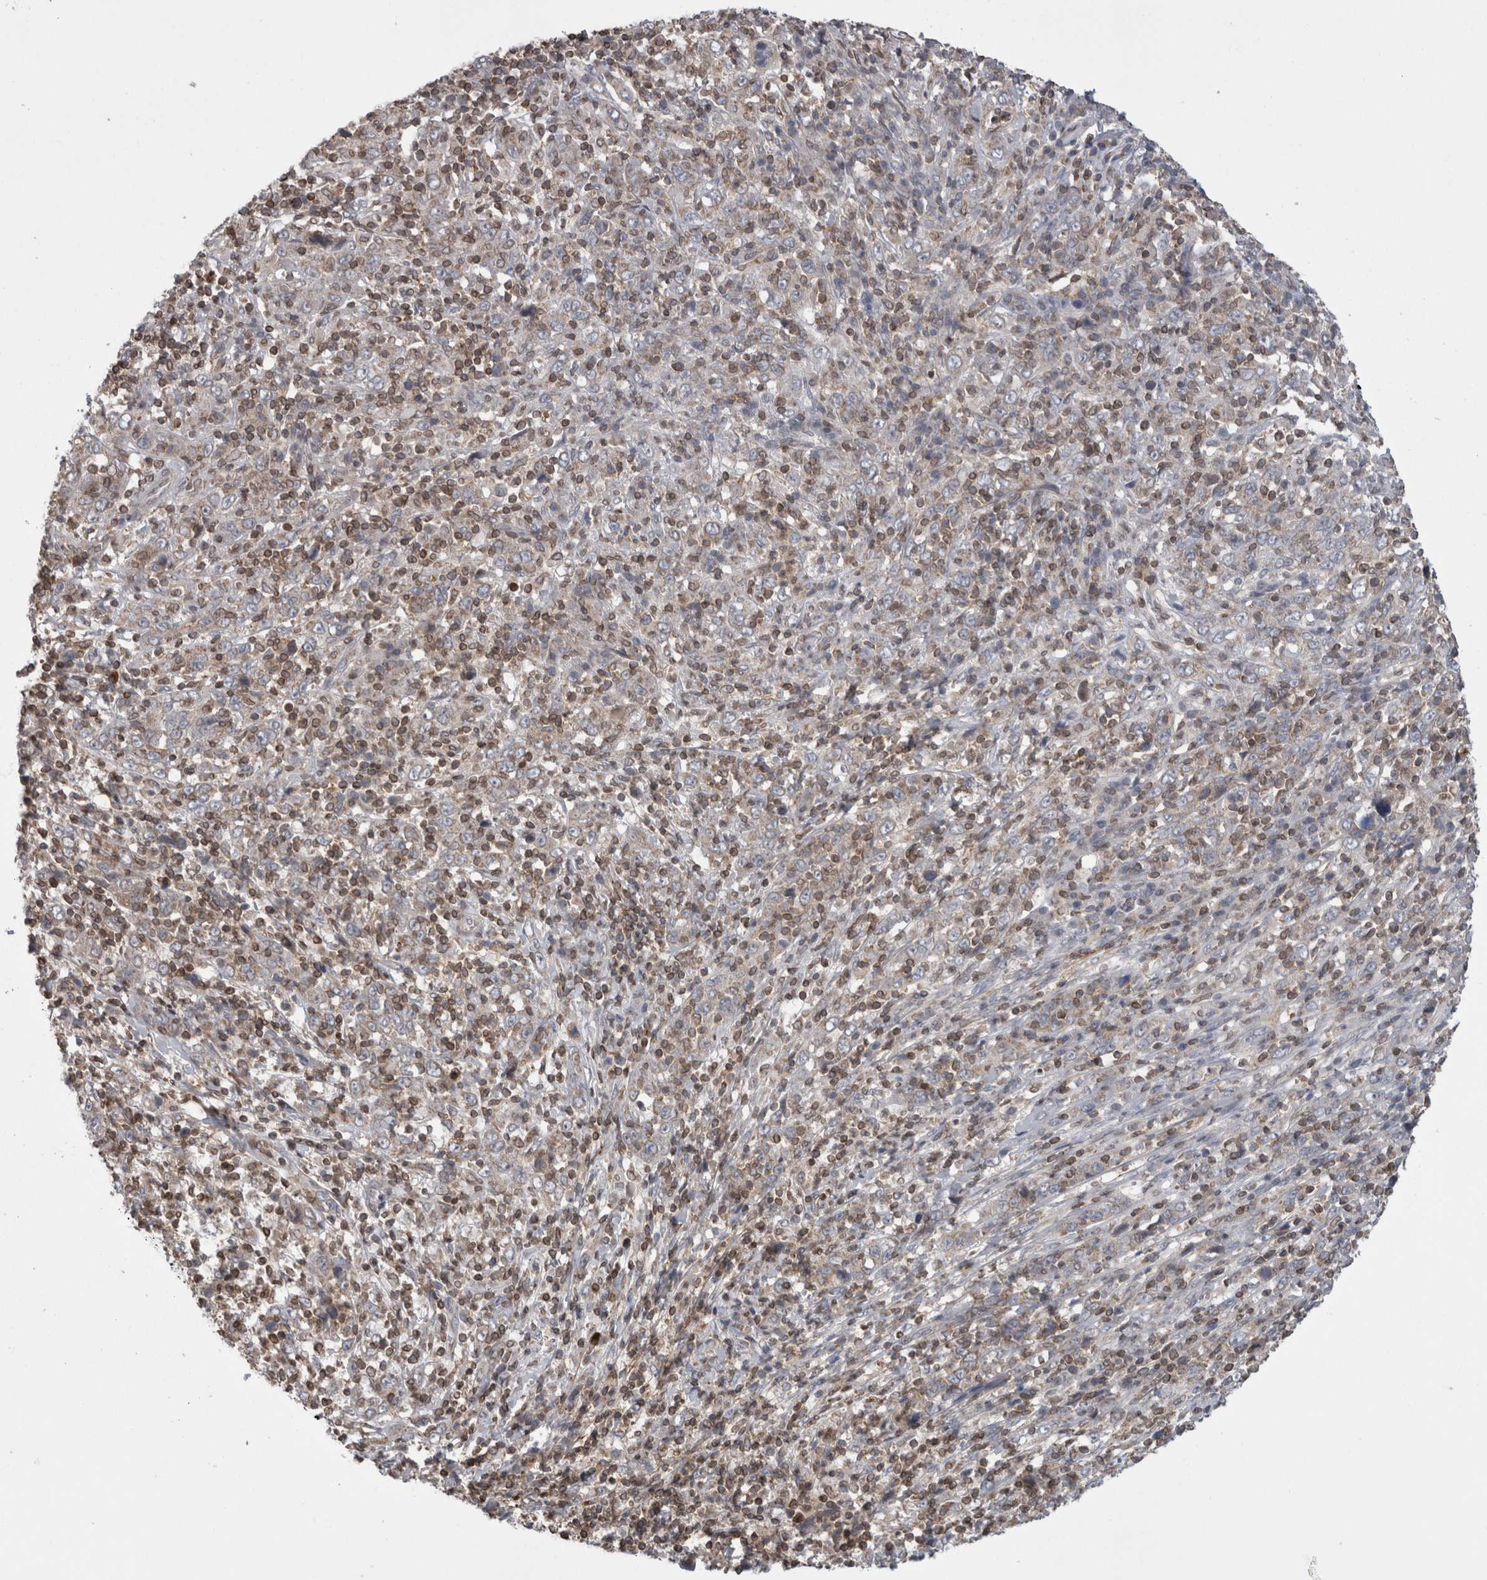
{"staining": {"intensity": "negative", "quantity": "none", "location": "none"}, "tissue": "cervical cancer", "cell_type": "Tumor cells", "image_type": "cancer", "snomed": [{"axis": "morphology", "description": "Squamous cell carcinoma, NOS"}, {"axis": "topography", "description": "Cervix"}], "caption": "Image shows no protein staining in tumor cells of squamous cell carcinoma (cervical) tissue. (DAB (3,3'-diaminobenzidine) immunohistochemistry (IHC) with hematoxylin counter stain).", "gene": "DARS2", "patient": {"sex": "female", "age": 46}}